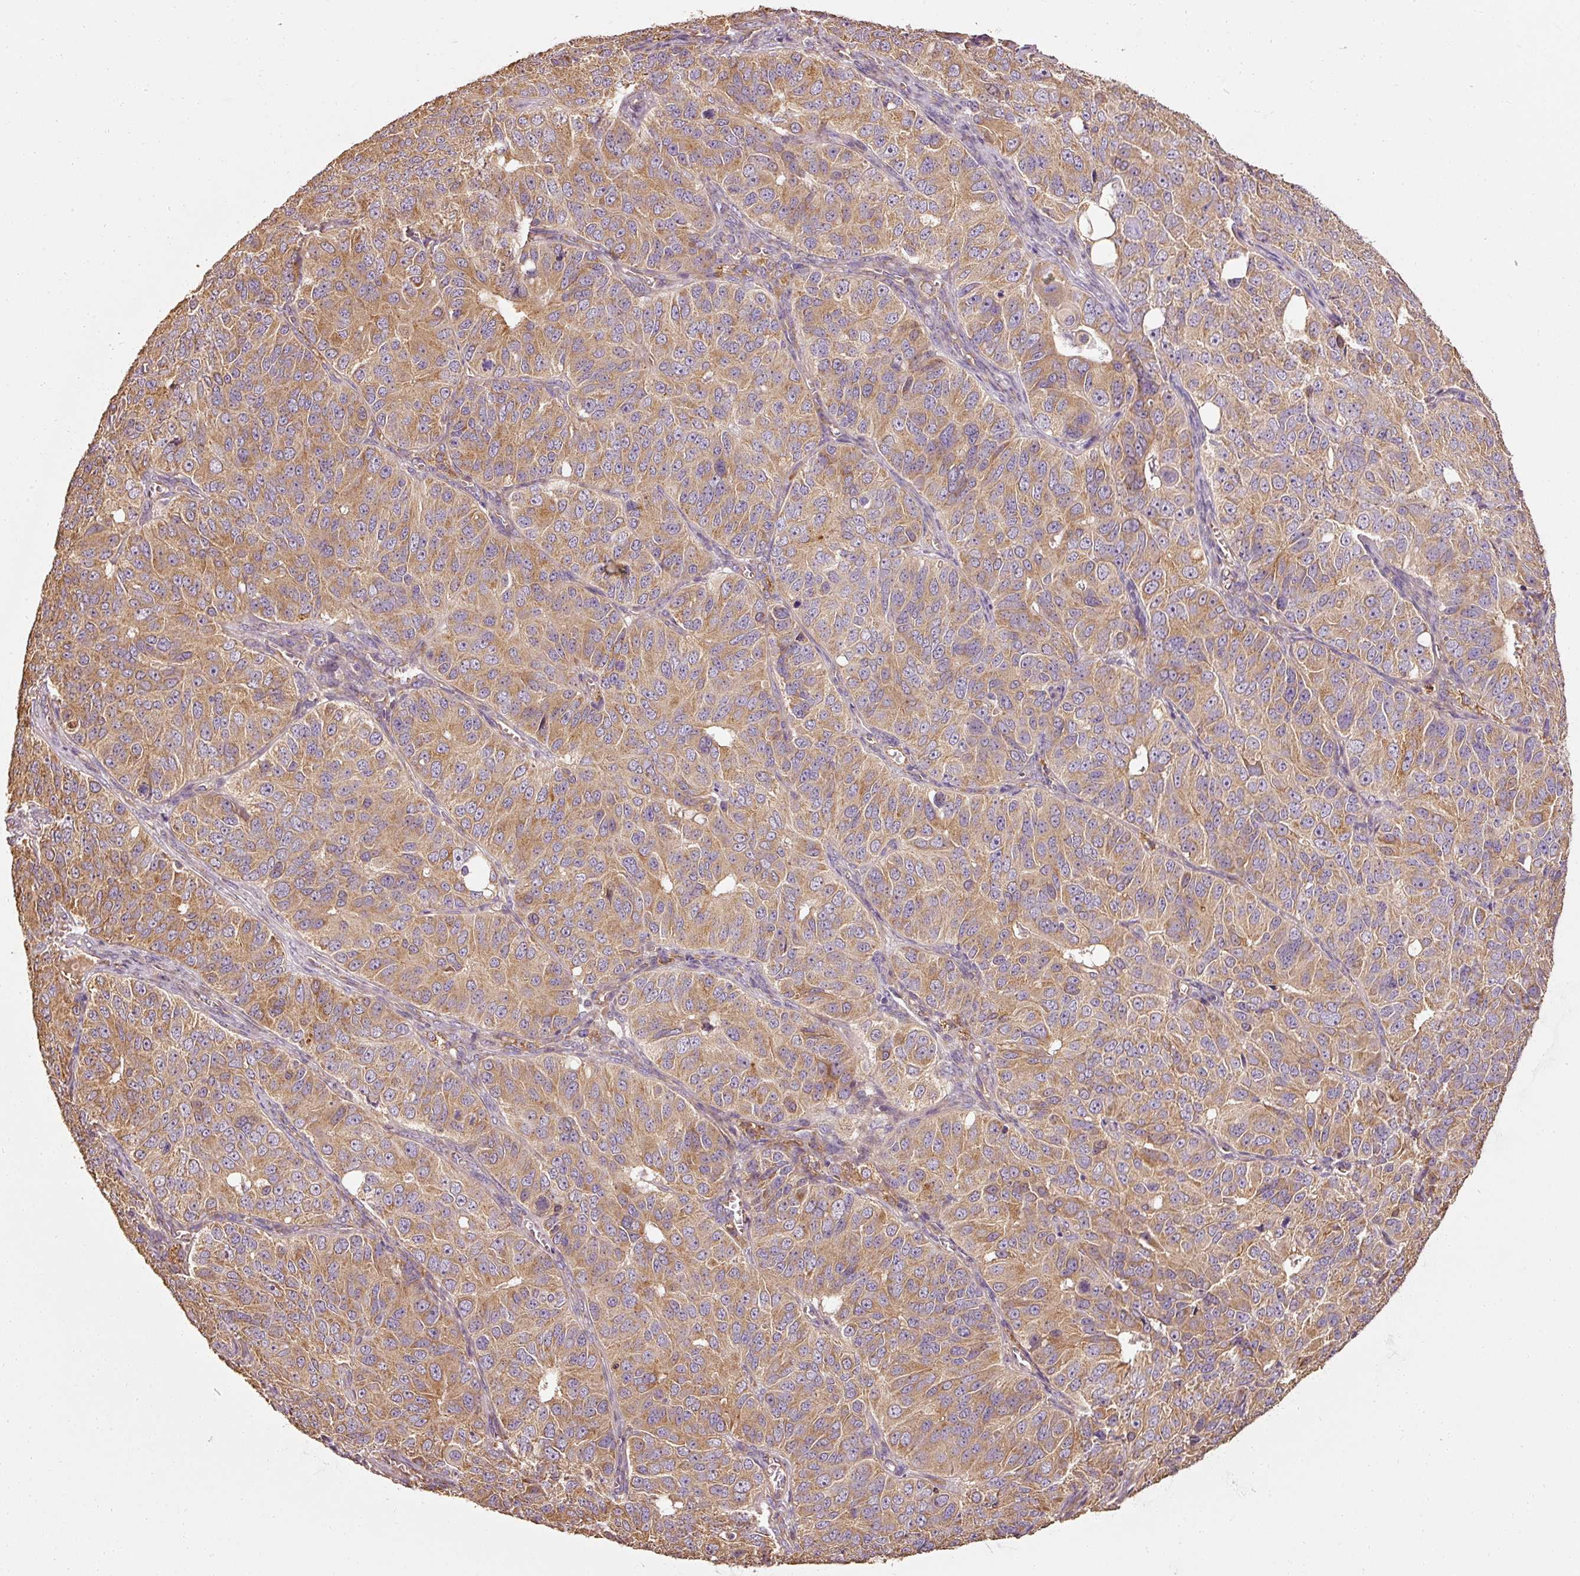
{"staining": {"intensity": "moderate", "quantity": "25%-75%", "location": "cytoplasmic/membranous"}, "tissue": "ovarian cancer", "cell_type": "Tumor cells", "image_type": "cancer", "snomed": [{"axis": "morphology", "description": "Carcinoma, endometroid"}, {"axis": "topography", "description": "Ovary"}], "caption": "Tumor cells display moderate cytoplasmic/membranous positivity in approximately 25%-75% of cells in ovarian endometroid carcinoma. The protein is stained brown, and the nuclei are stained in blue (DAB (3,3'-diaminobenzidine) IHC with brightfield microscopy, high magnification).", "gene": "EFHC1", "patient": {"sex": "female", "age": 51}}